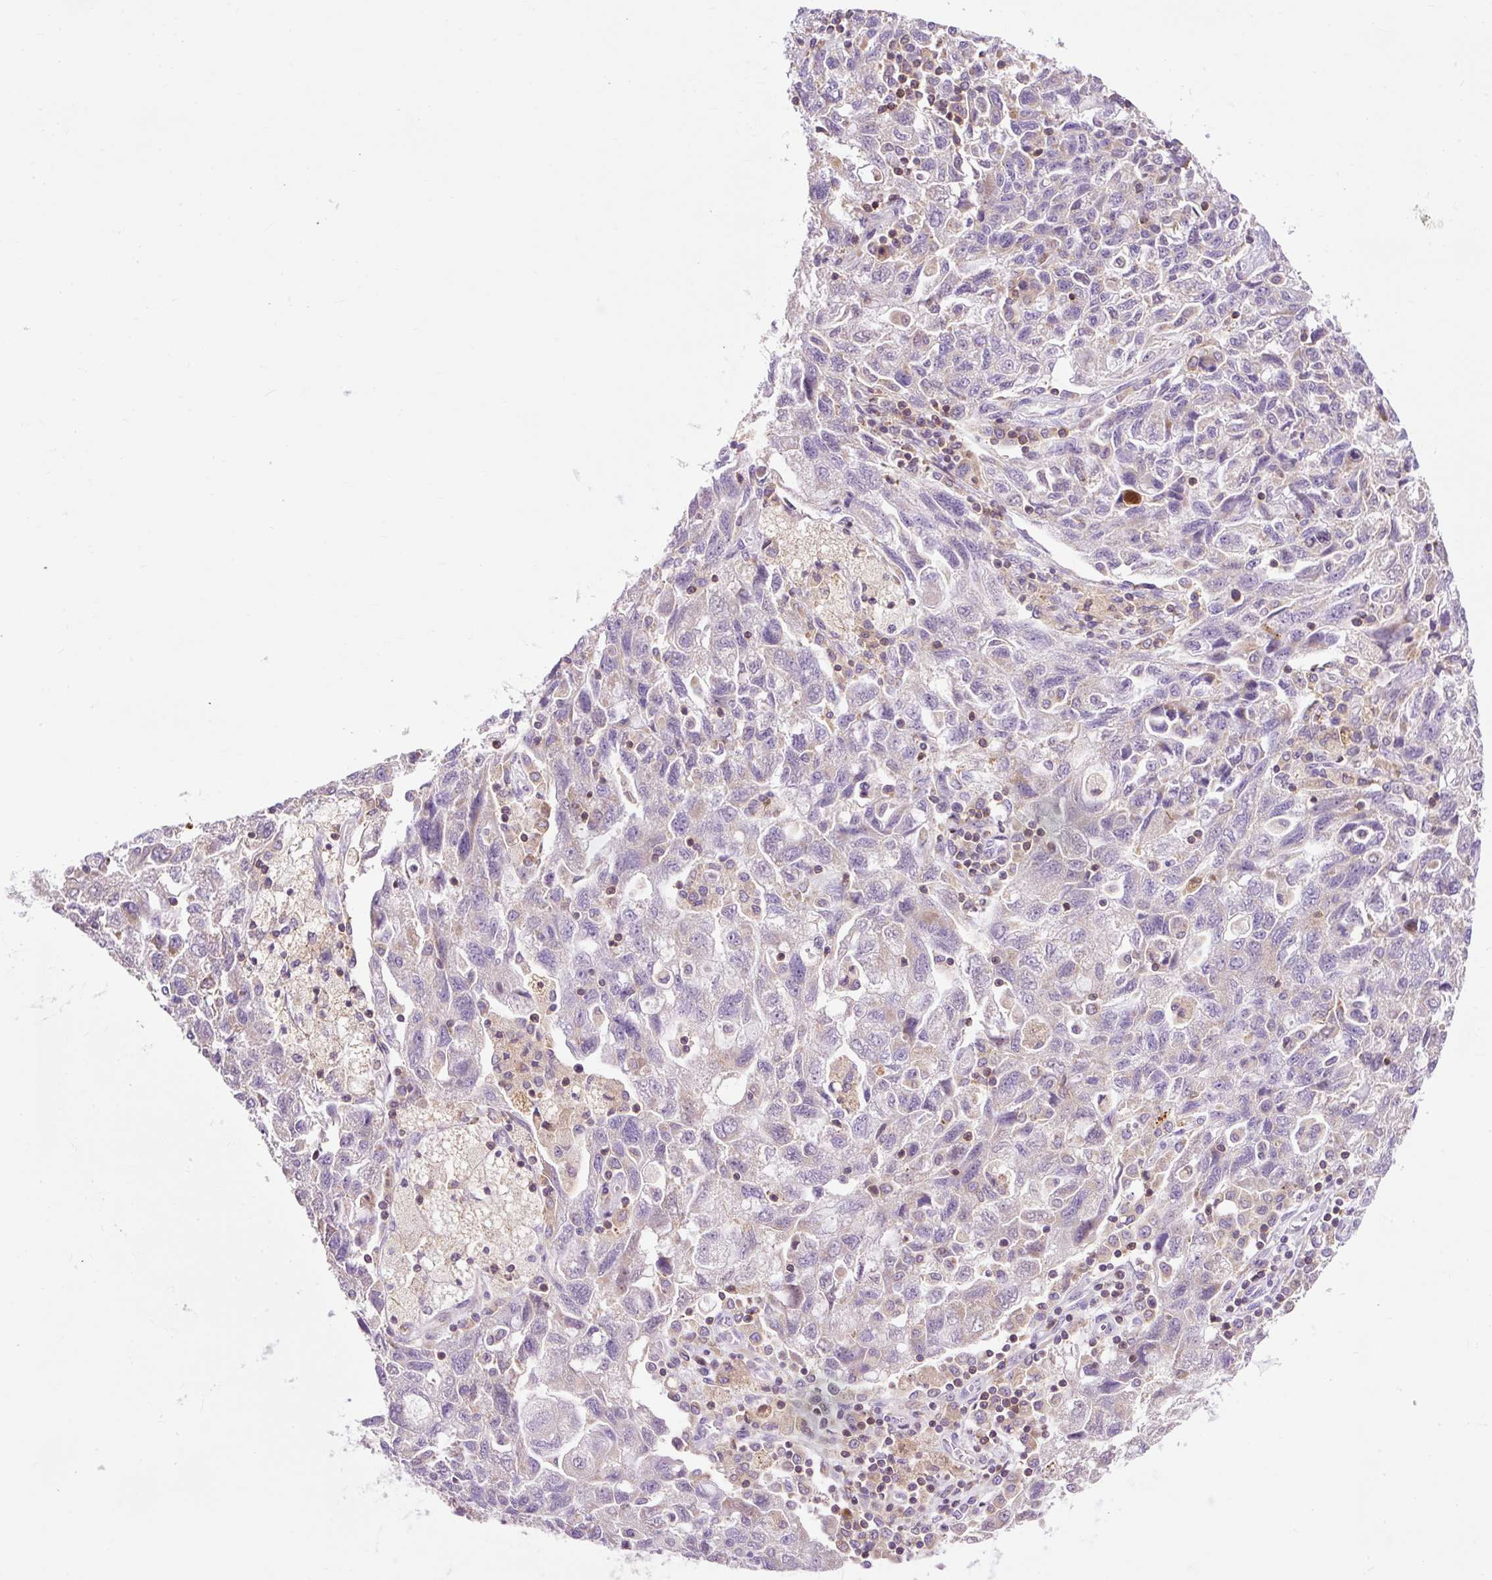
{"staining": {"intensity": "negative", "quantity": "none", "location": "none"}, "tissue": "ovarian cancer", "cell_type": "Tumor cells", "image_type": "cancer", "snomed": [{"axis": "morphology", "description": "Carcinoma, NOS"}, {"axis": "morphology", "description": "Cystadenocarcinoma, serous, NOS"}, {"axis": "topography", "description": "Ovary"}], "caption": "IHC of ovarian cancer shows no expression in tumor cells. (IHC, brightfield microscopy, high magnification).", "gene": "CD83", "patient": {"sex": "female", "age": 69}}